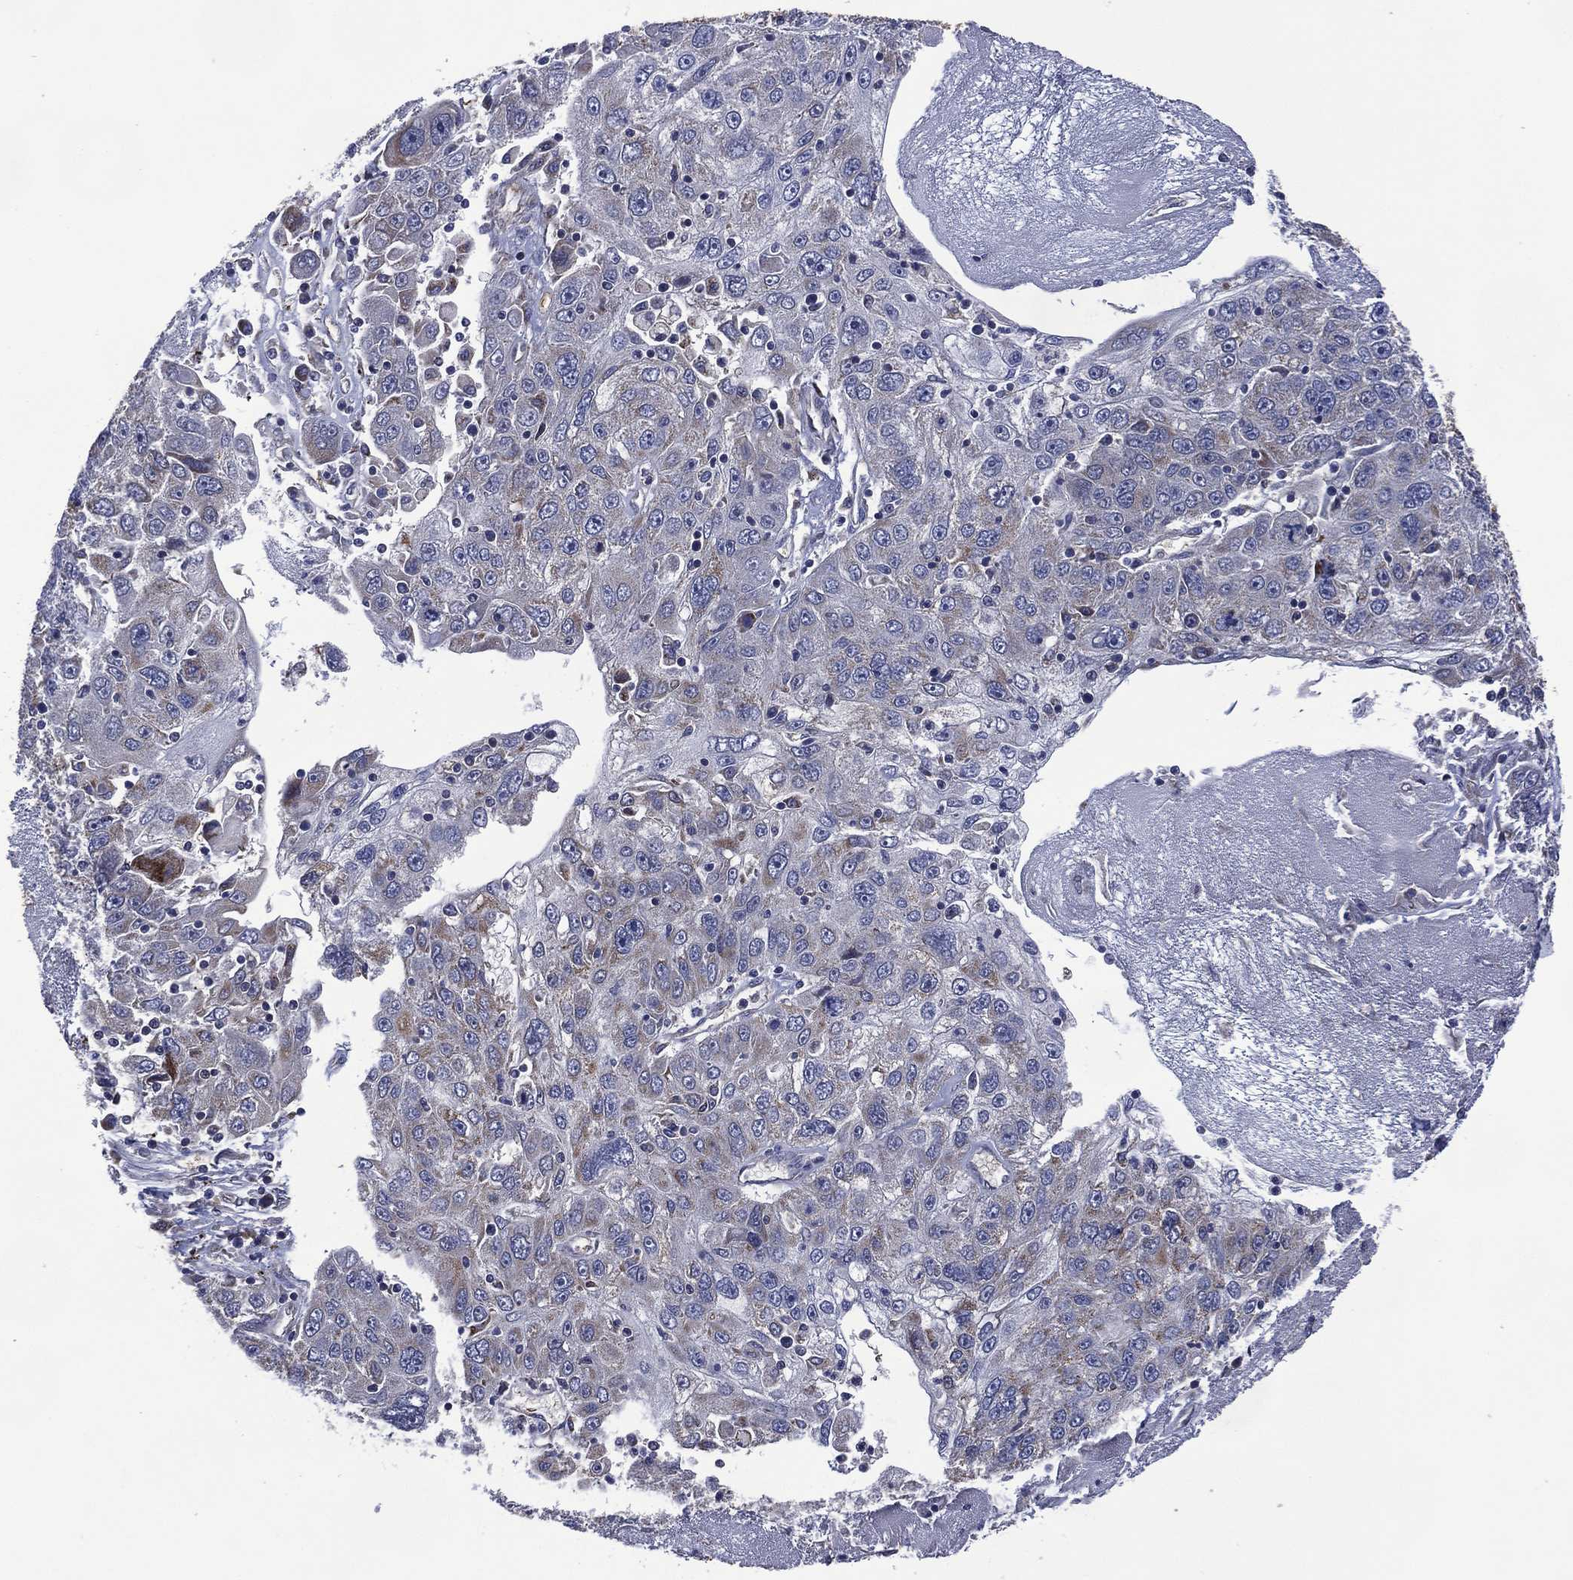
{"staining": {"intensity": "weak", "quantity": "<25%", "location": "cytoplasmic/membranous"}, "tissue": "stomach cancer", "cell_type": "Tumor cells", "image_type": "cancer", "snomed": [{"axis": "morphology", "description": "Adenocarcinoma, NOS"}, {"axis": "topography", "description": "Stomach"}], "caption": "Histopathology image shows no protein positivity in tumor cells of stomach adenocarcinoma tissue. (Stains: DAB (3,3'-diaminobenzidine) immunohistochemistry with hematoxylin counter stain, Microscopy: brightfield microscopy at high magnification).", "gene": "HTD2", "patient": {"sex": "male", "age": 56}}